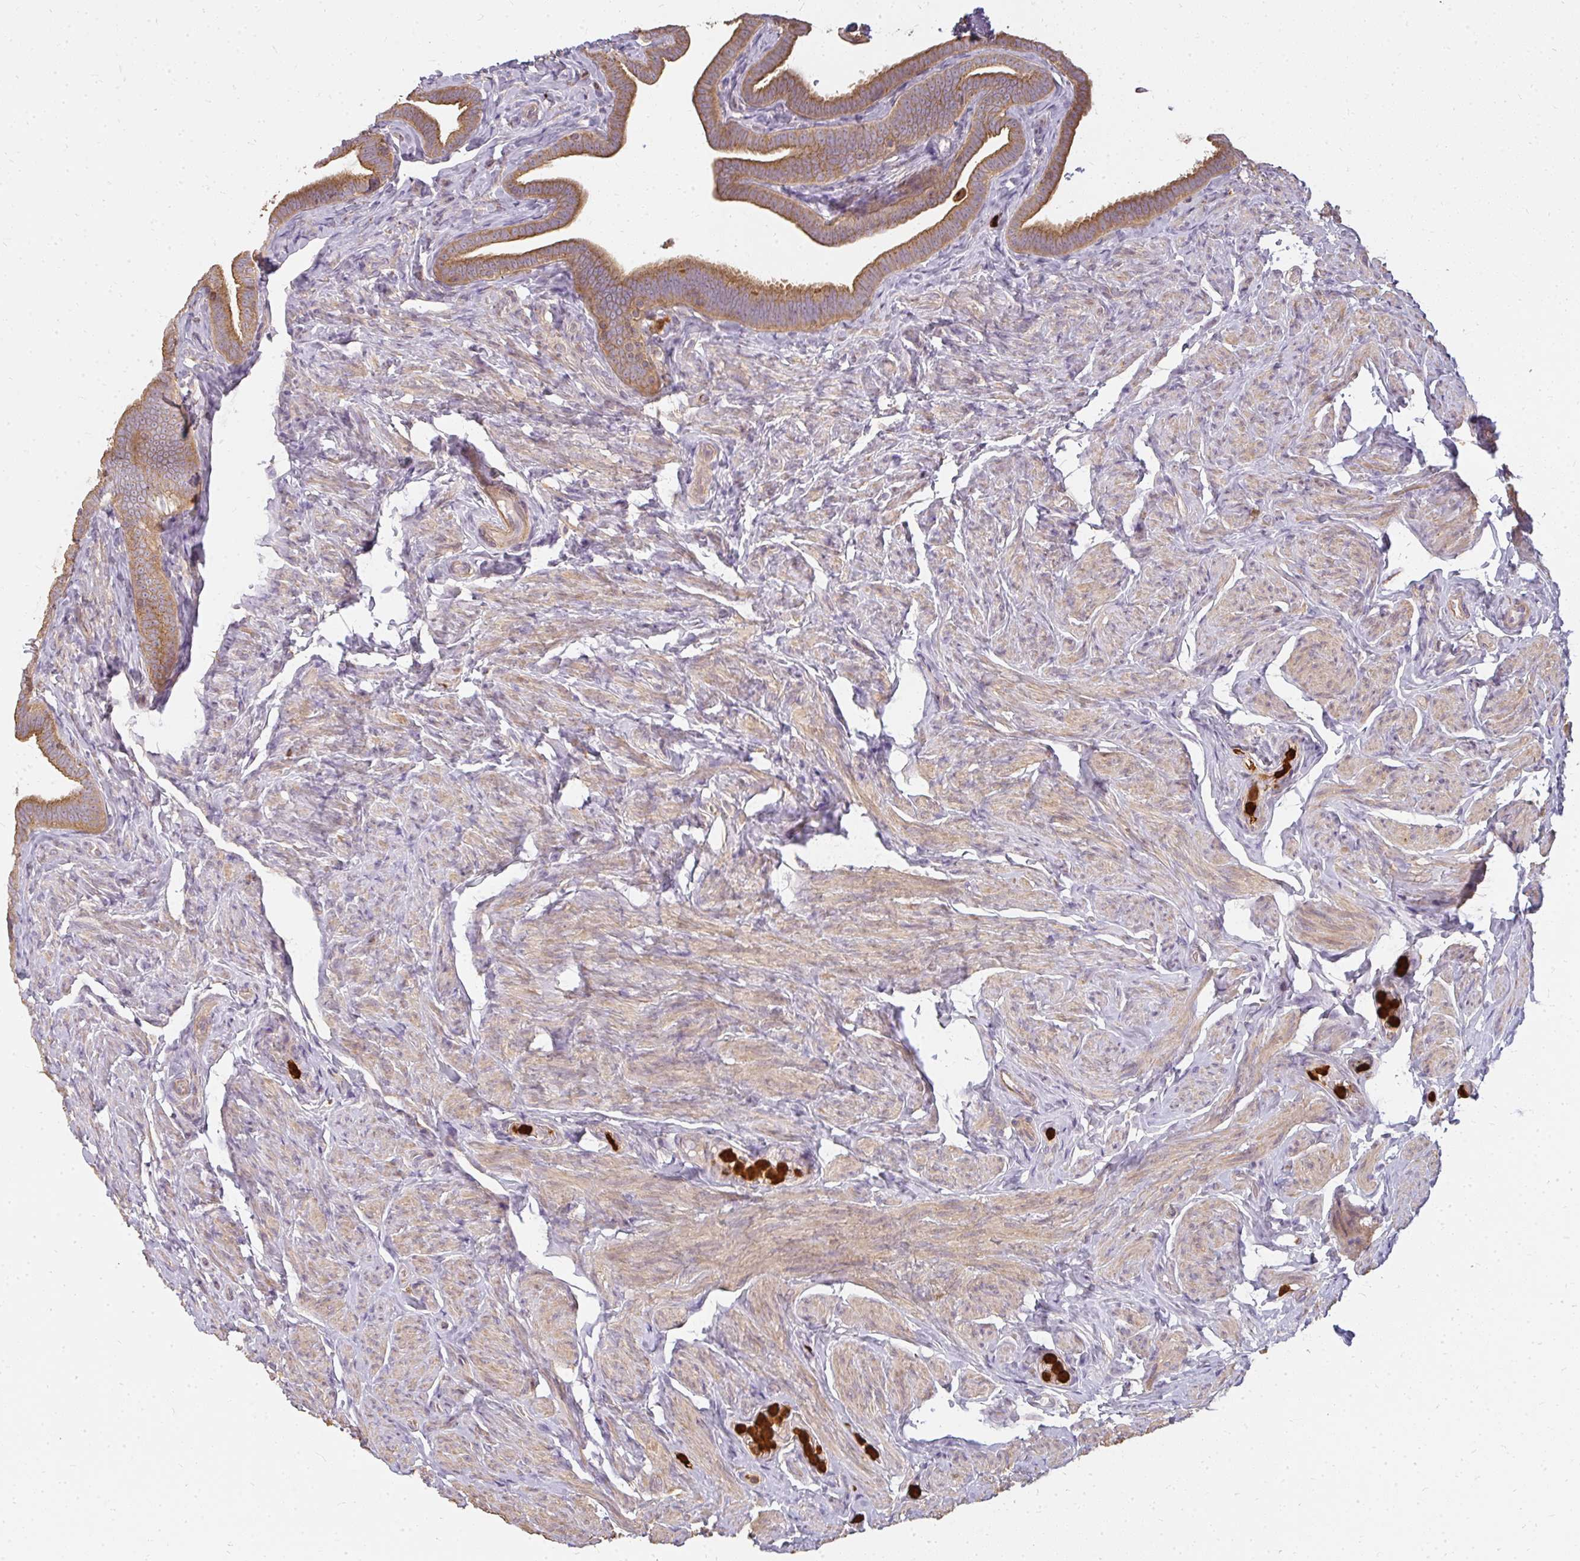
{"staining": {"intensity": "moderate", "quantity": ">75%", "location": "cytoplasmic/membranous"}, "tissue": "fallopian tube", "cell_type": "Glandular cells", "image_type": "normal", "snomed": [{"axis": "morphology", "description": "Normal tissue, NOS"}, {"axis": "topography", "description": "Fallopian tube"}], "caption": "Moderate cytoplasmic/membranous staining is identified in about >75% of glandular cells in benign fallopian tube.", "gene": "CNTRL", "patient": {"sex": "female", "age": 69}}